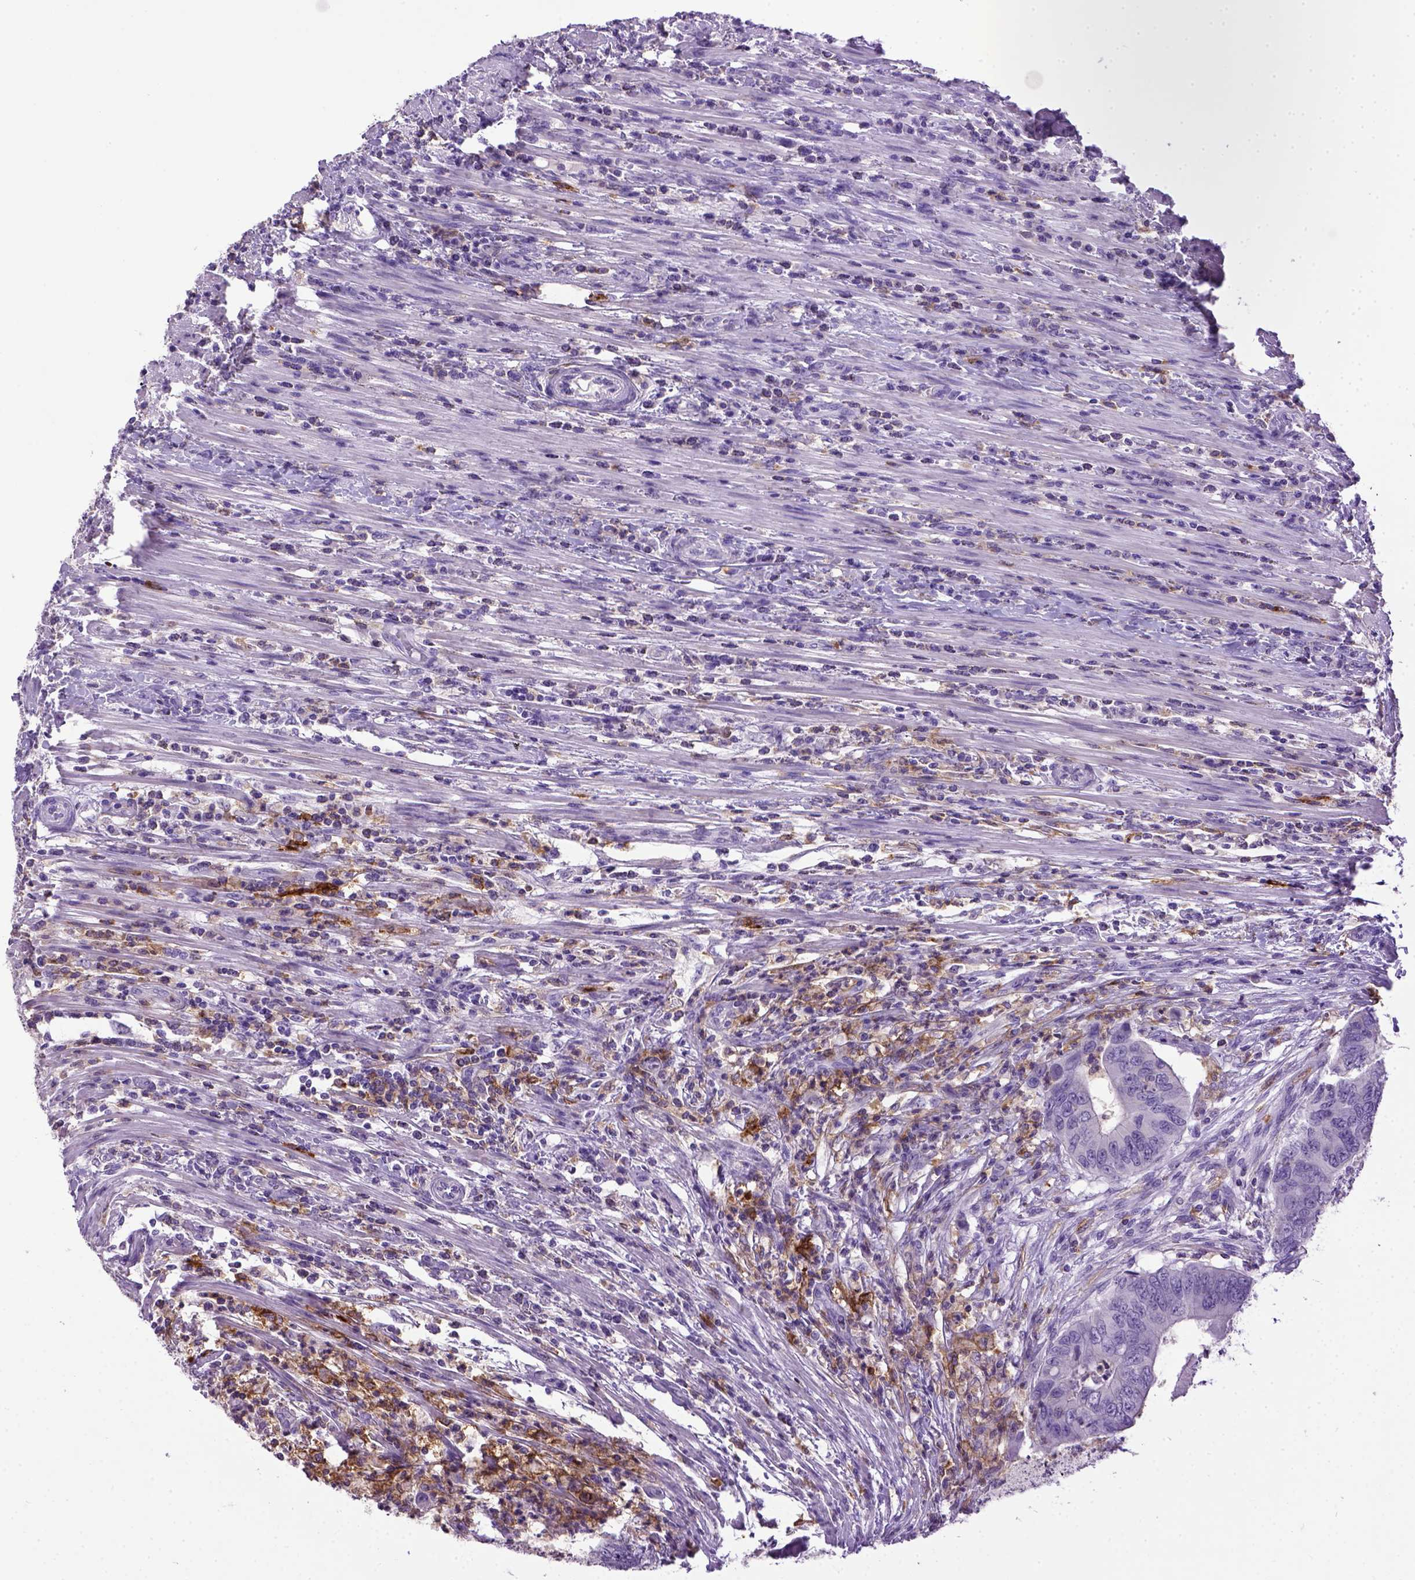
{"staining": {"intensity": "negative", "quantity": "none", "location": "none"}, "tissue": "colorectal cancer", "cell_type": "Tumor cells", "image_type": "cancer", "snomed": [{"axis": "morphology", "description": "Adenocarcinoma, NOS"}, {"axis": "topography", "description": "Colon"}], "caption": "Immunohistochemistry histopathology image of colorectal cancer stained for a protein (brown), which displays no expression in tumor cells.", "gene": "ITGAX", "patient": {"sex": "male", "age": 53}}